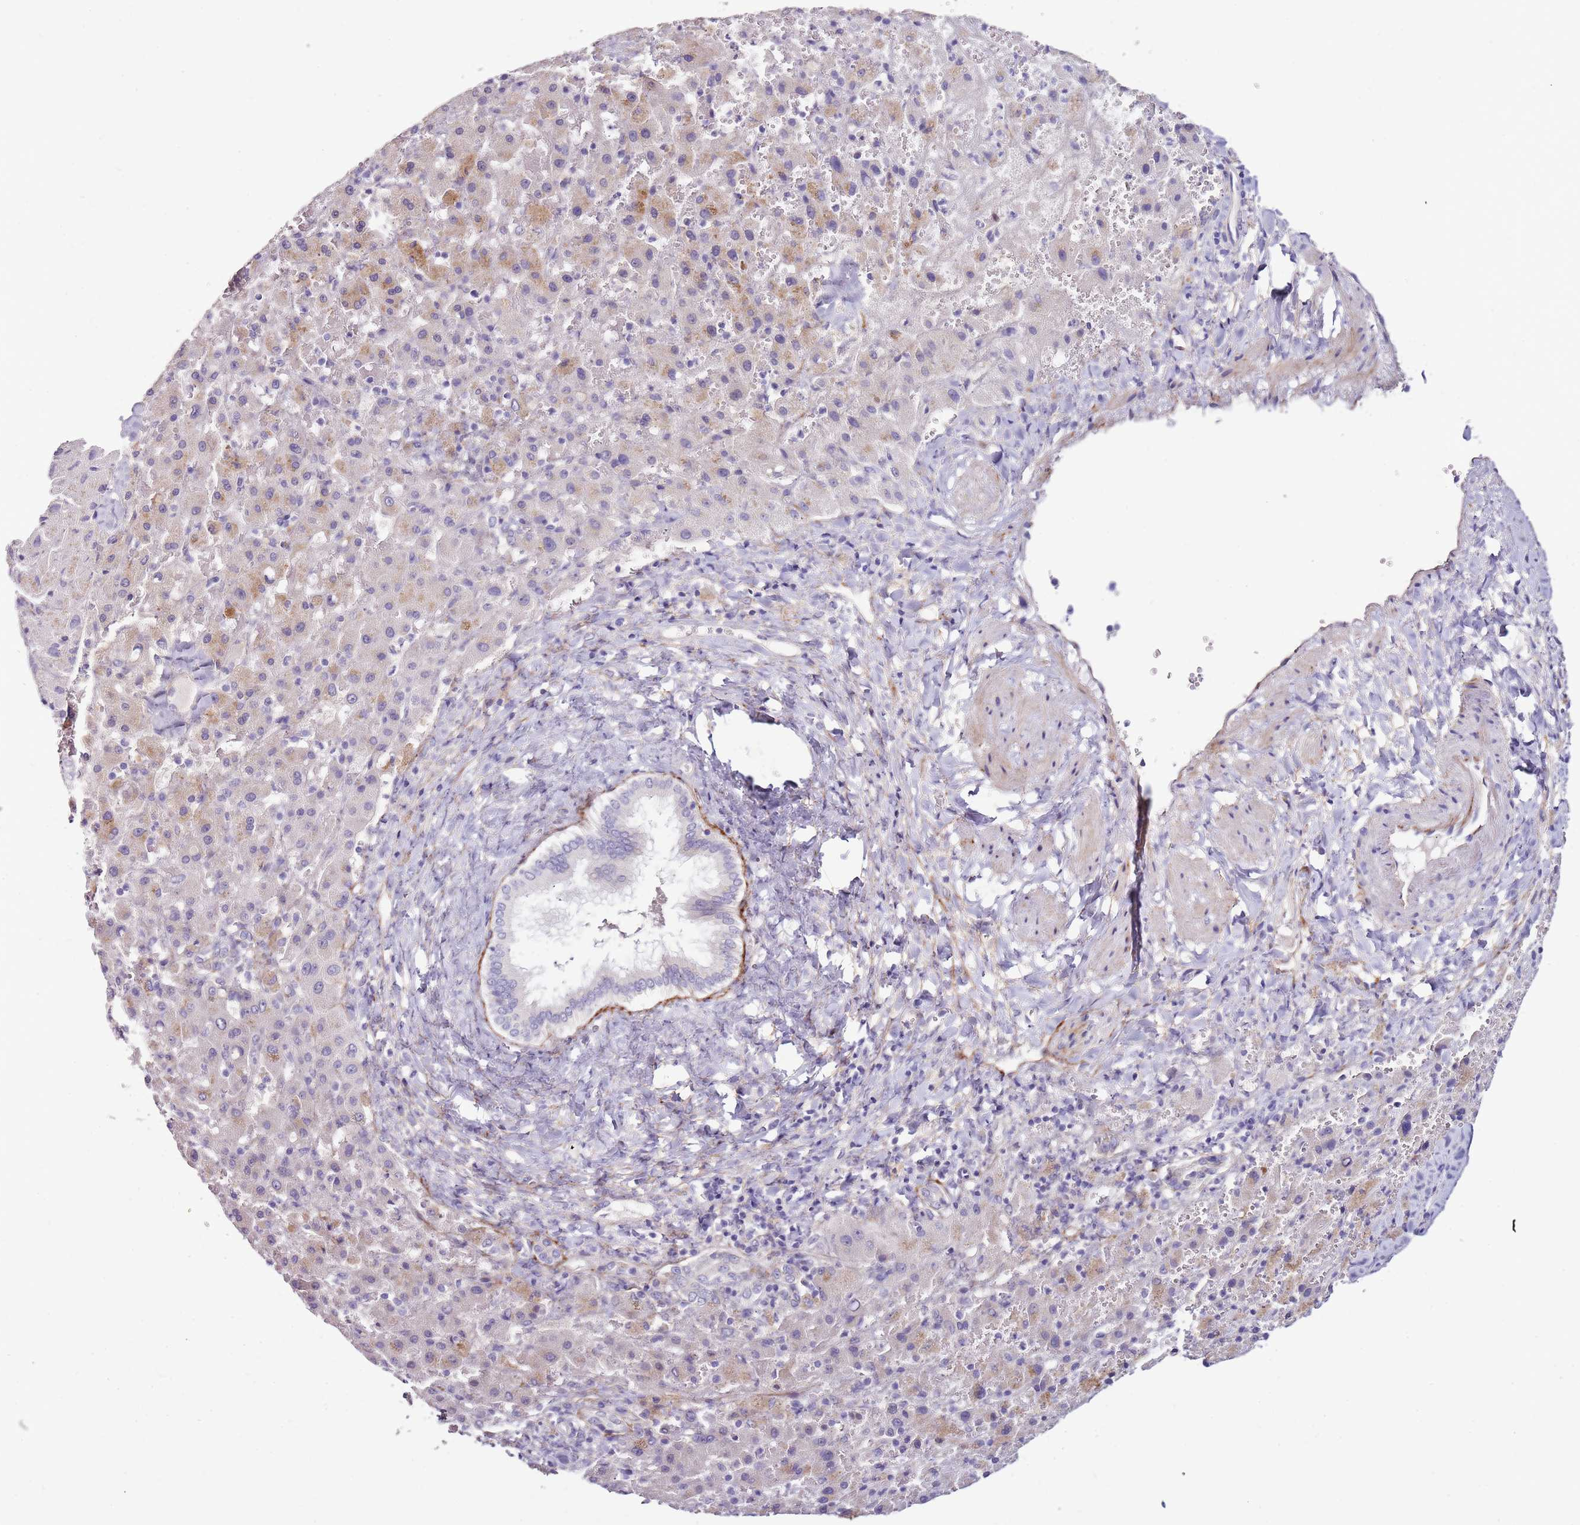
{"staining": {"intensity": "moderate", "quantity": "<25%", "location": "cytoplasmic/membranous"}, "tissue": "liver cancer", "cell_type": "Tumor cells", "image_type": "cancer", "snomed": [{"axis": "morphology", "description": "Carcinoma, Hepatocellular, NOS"}, {"axis": "topography", "description": "Liver"}], "caption": "A brown stain highlights moderate cytoplasmic/membranous positivity of a protein in liver cancer tumor cells.", "gene": "NKX2-3", "patient": {"sex": "female", "age": 58}}